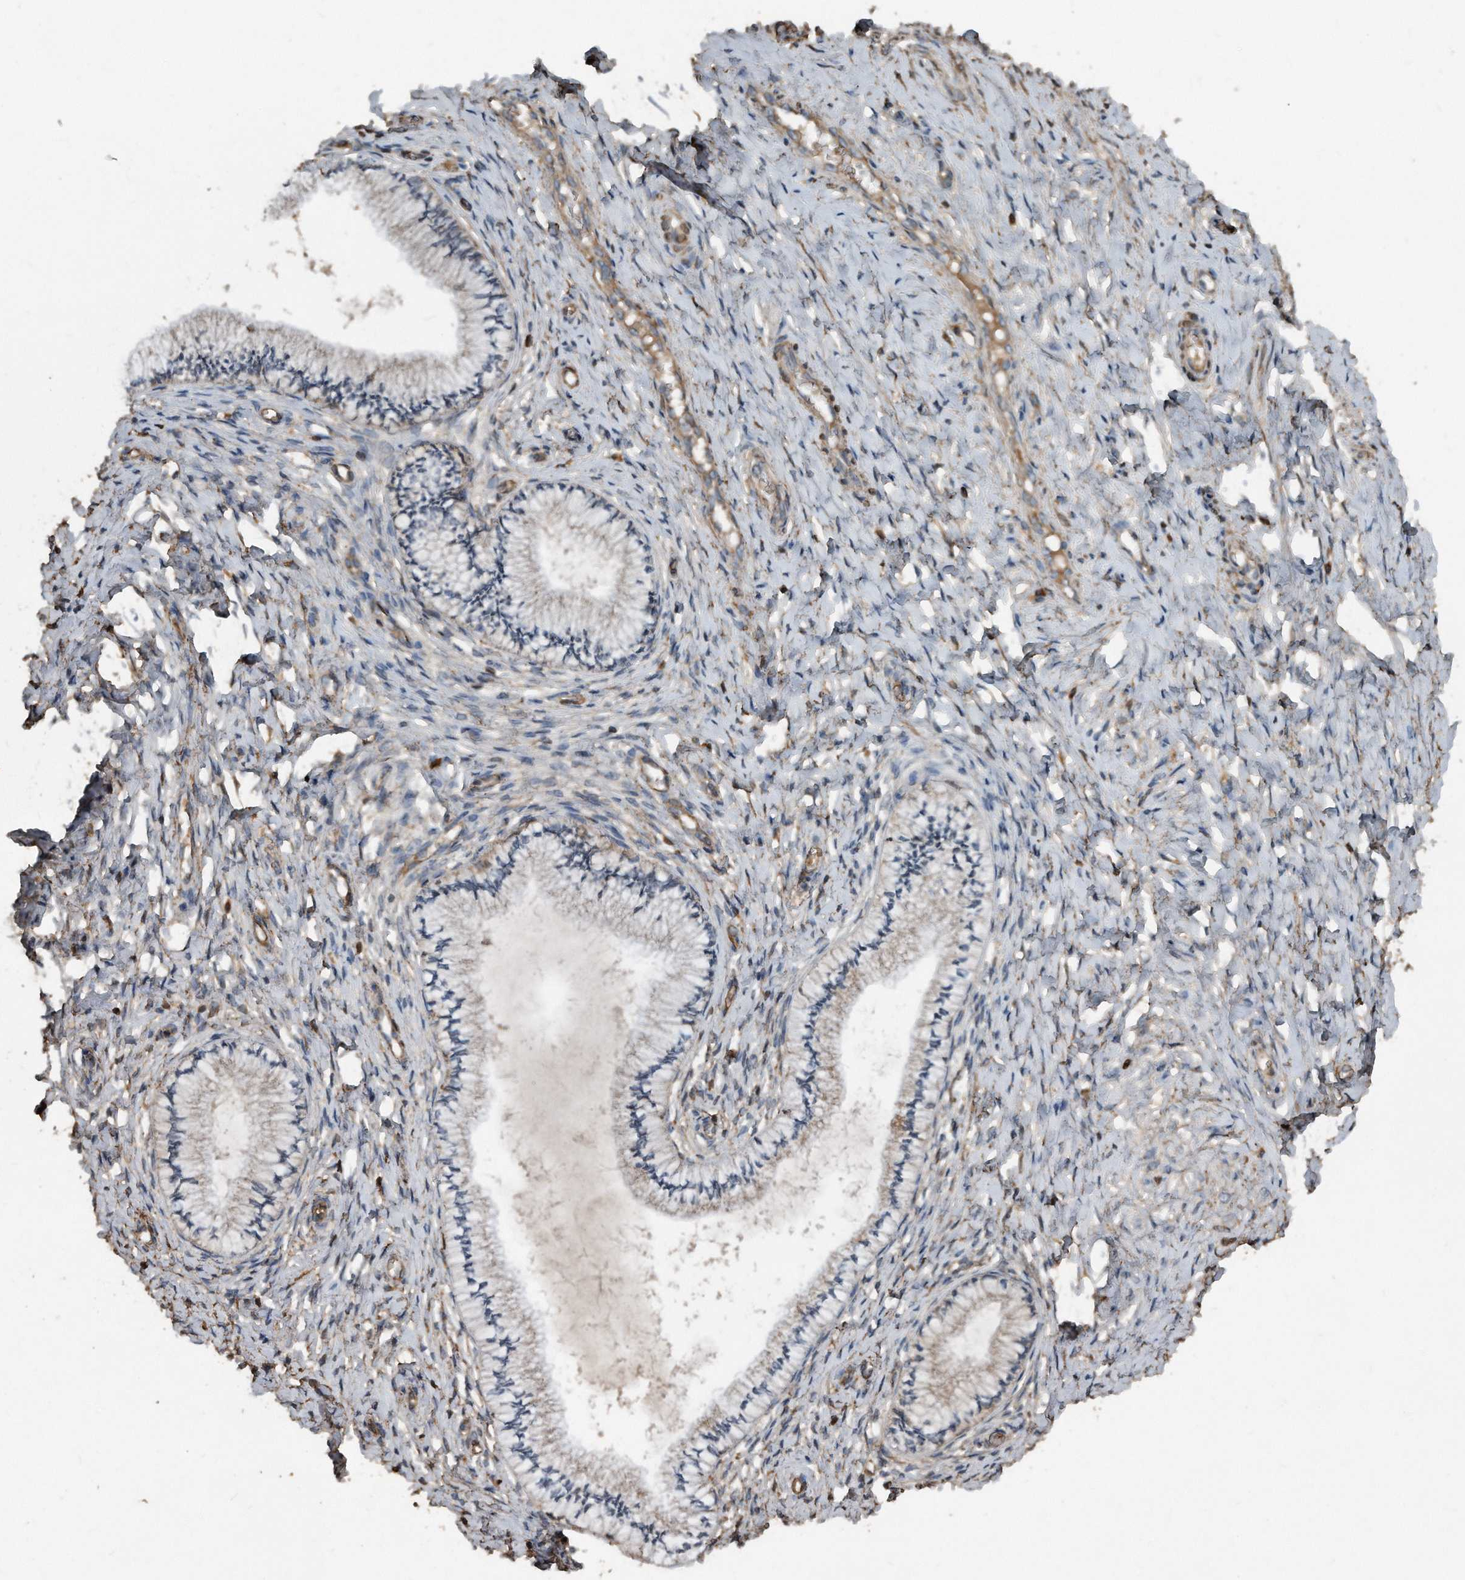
{"staining": {"intensity": "negative", "quantity": "none", "location": "none"}, "tissue": "cervix", "cell_type": "Glandular cells", "image_type": "normal", "snomed": [{"axis": "morphology", "description": "Normal tissue, NOS"}, {"axis": "topography", "description": "Cervix"}], "caption": "DAB (3,3'-diaminobenzidine) immunohistochemical staining of unremarkable human cervix demonstrates no significant positivity in glandular cells.", "gene": "SDHA", "patient": {"sex": "female", "age": 36}}